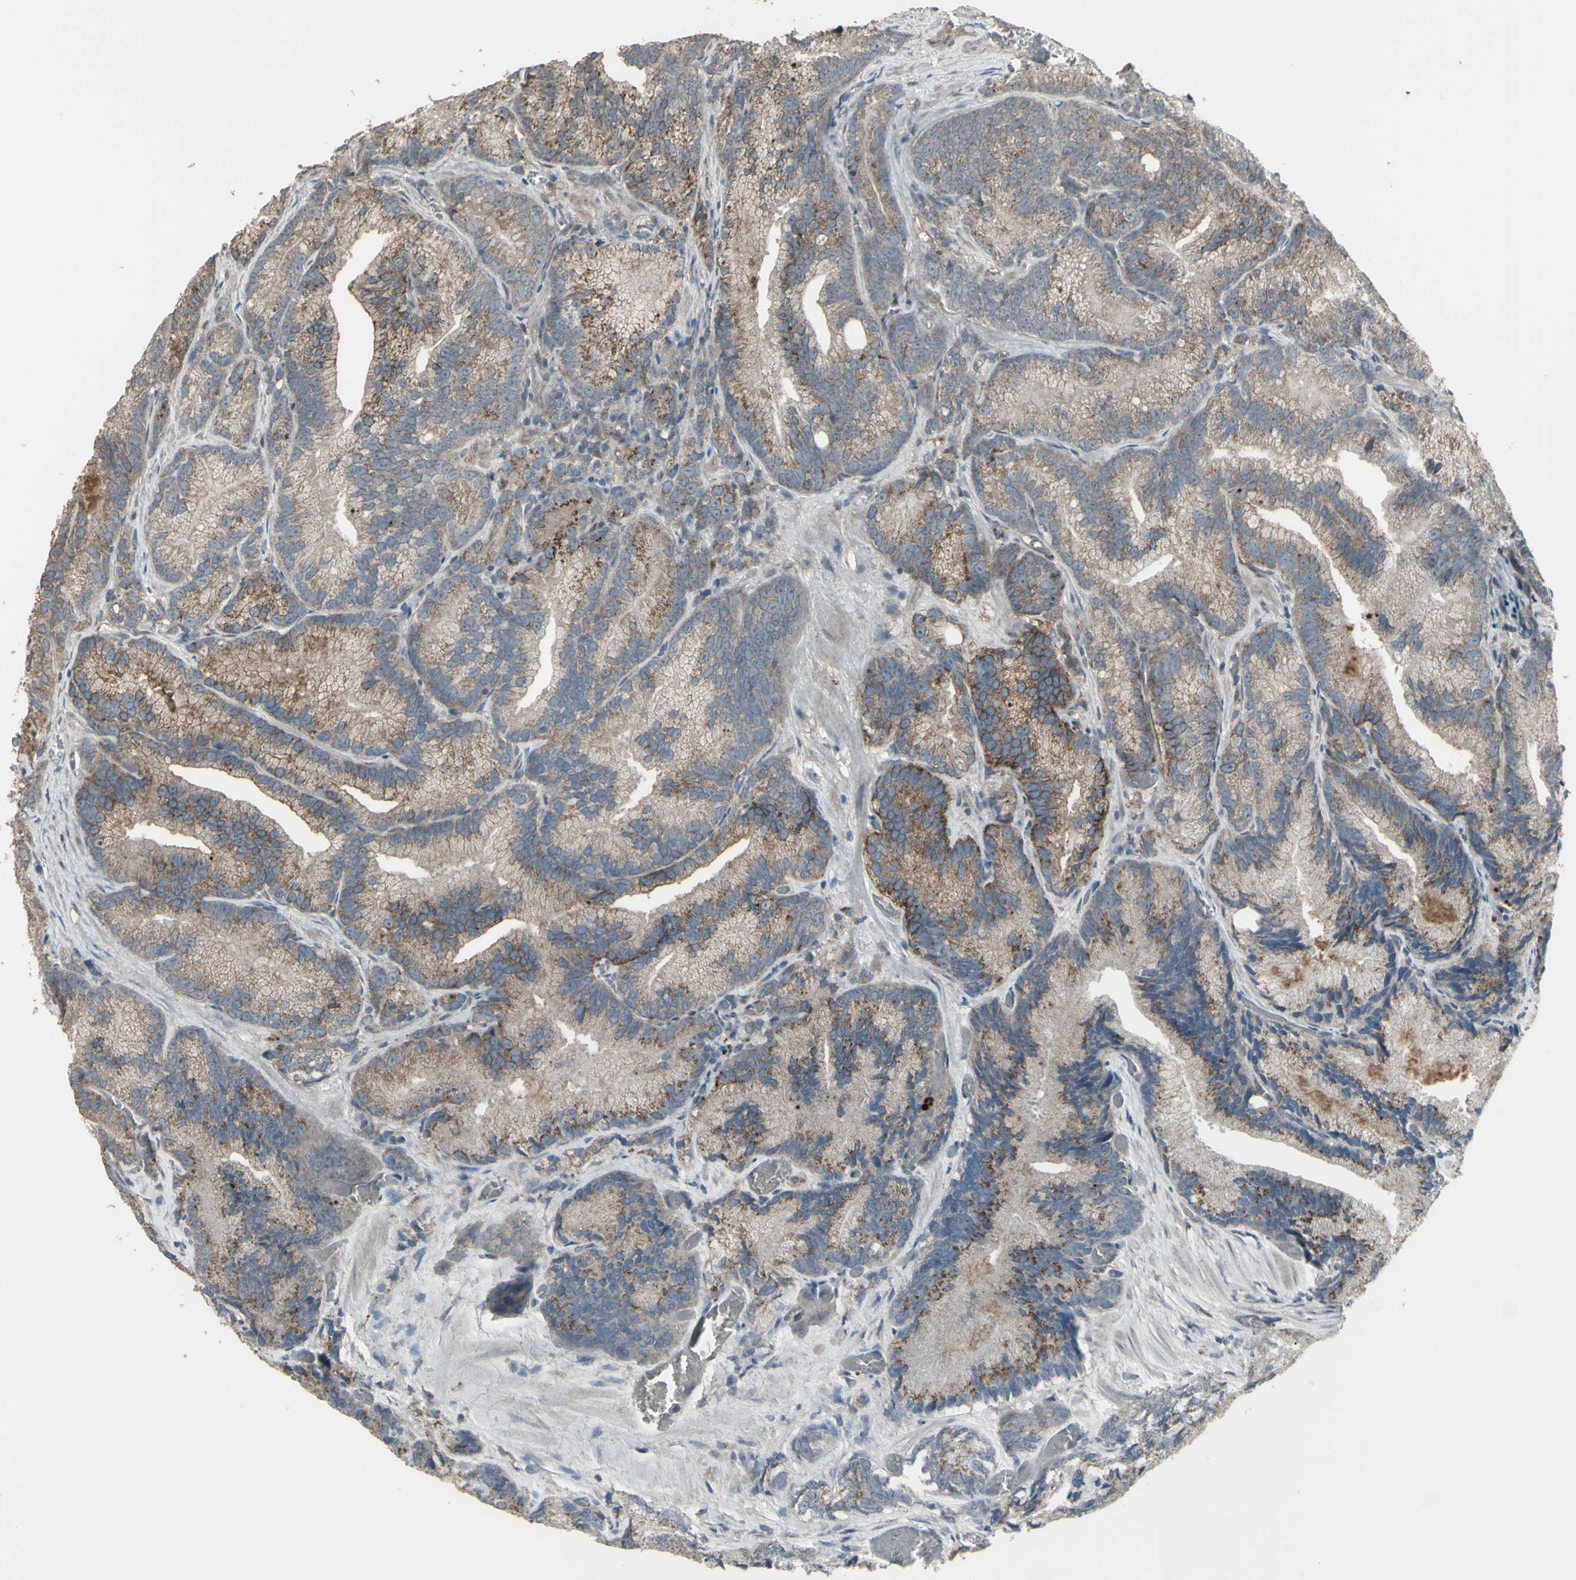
{"staining": {"intensity": "moderate", "quantity": ">75%", "location": "cytoplasmic/membranous"}, "tissue": "prostate cancer", "cell_type": "Tumor cells", "image_type": "cancer", "snomed": [{"axis": "morphology", "description": "Adenocarcinoma, Low grade"}, {"axis": "topography", "description": "Prostate"}], "caption": "A high-resolution image shows immunohistochemistry (IHC) staining of prostate adenocarcinoma (low-grade), which exhibits moderate cytoplasmic/membranous expression in approximately >75% of tumor cells. The staining was performed using DAB (3,3'-diaminobenzidine), with brown indicating positive protein expression. Nuclei are stained blue with hematoxylin.", "gene": "SMO", "patient": {"sex": "male", "age": 89}}